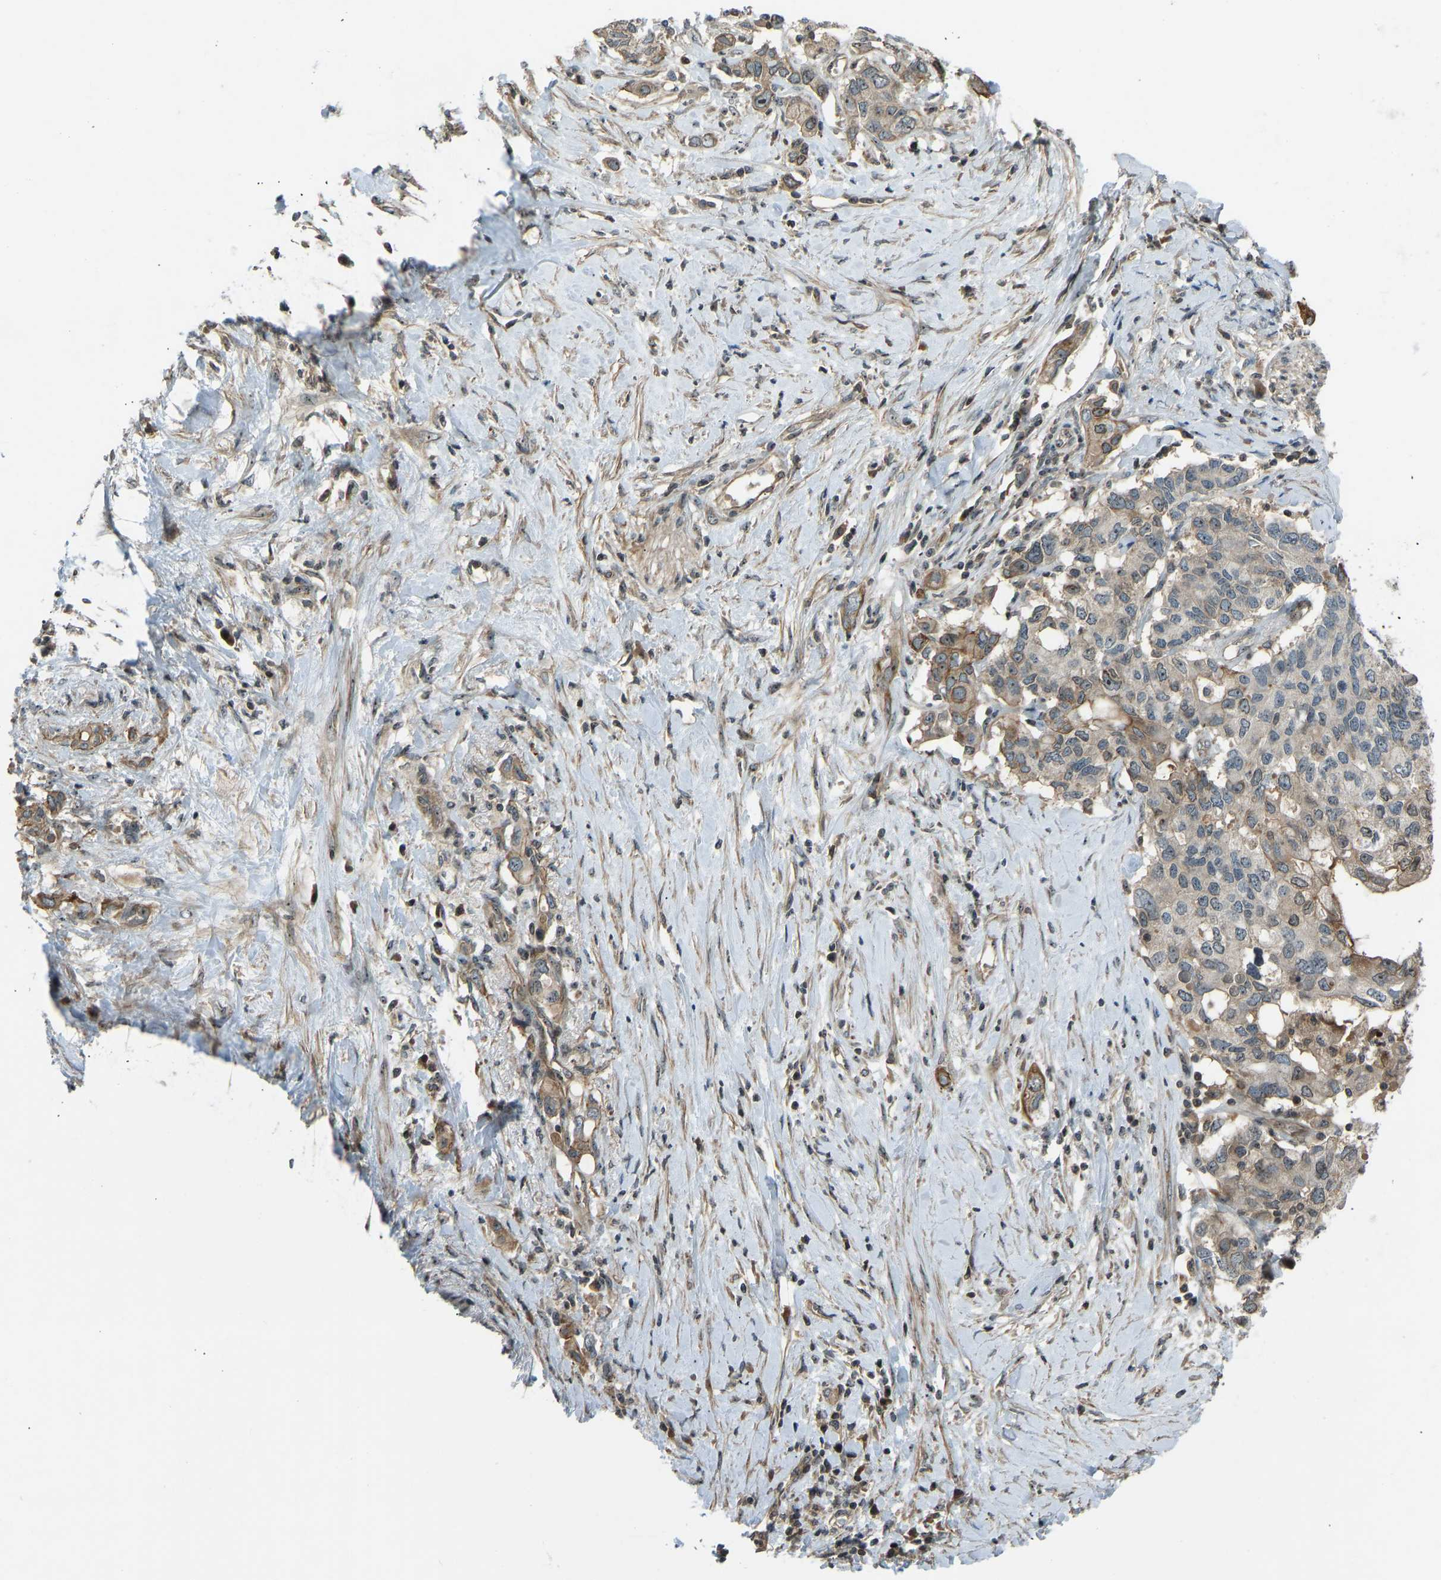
{"staining": {"intensity": "moderate", "quantity": "25%-75%", "location": "cytoplasmic/membranous"}, "tissue": "pancreatic cancer", "cell_type": "Tumor cells", "image_type": "cancer", "snomed": [{"axis": "morphology", "description": "Adenocarcinoma, NOS"}, {"axis": "topography", "description": "Pancreas"}], "caption": "Protein expression analysis of human pancreatic cancer reveals moderate cytoplasmic/membranous staining in about 25%-75% of tumor cells.", "gene": "SVOPL", "patient": {"sex": "female", "age": 56}}